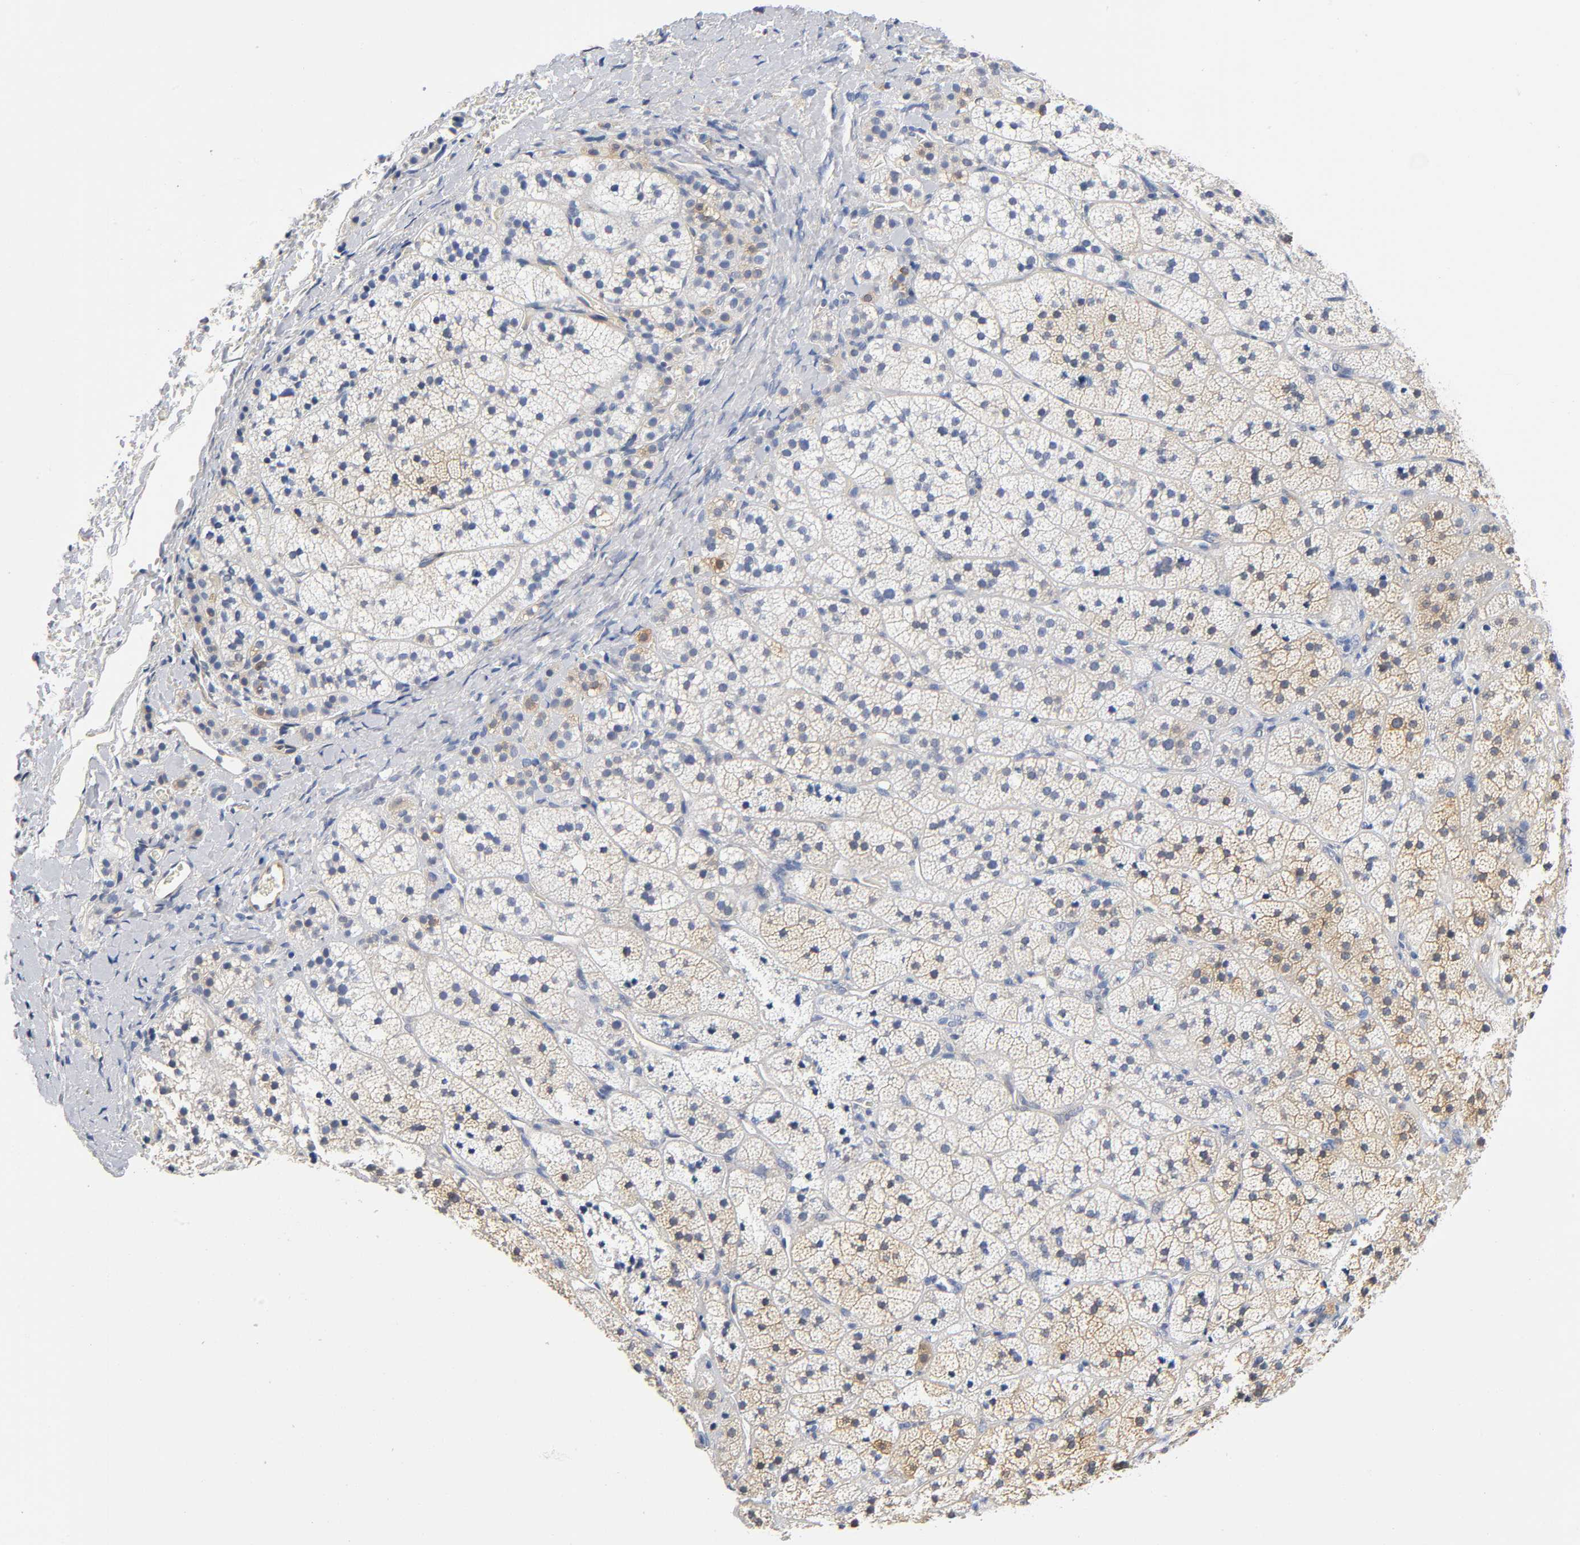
{"staining": {"intensity": "moderate", "quantity": "25%-75%", "location": "cytoplasmic/membranous"}, "tissue": "adrenal gland", "cell_type": "Glandular cells", "image_type": "normal", "snomed": [{"axis": "morphology", "description": "Normal tissue, NOS"}, {"axis": "topography", "description": "Adrenal gland"}], "caption": "Unremarkable adrenal gland was stained to show a protein in brown. There is medium levels of moderate cytoplasmic/membranous positivity in approximately 25%-75% of glandular cells.", "gene": "TNC", "patient": {"sex": "female", "age": 44}}